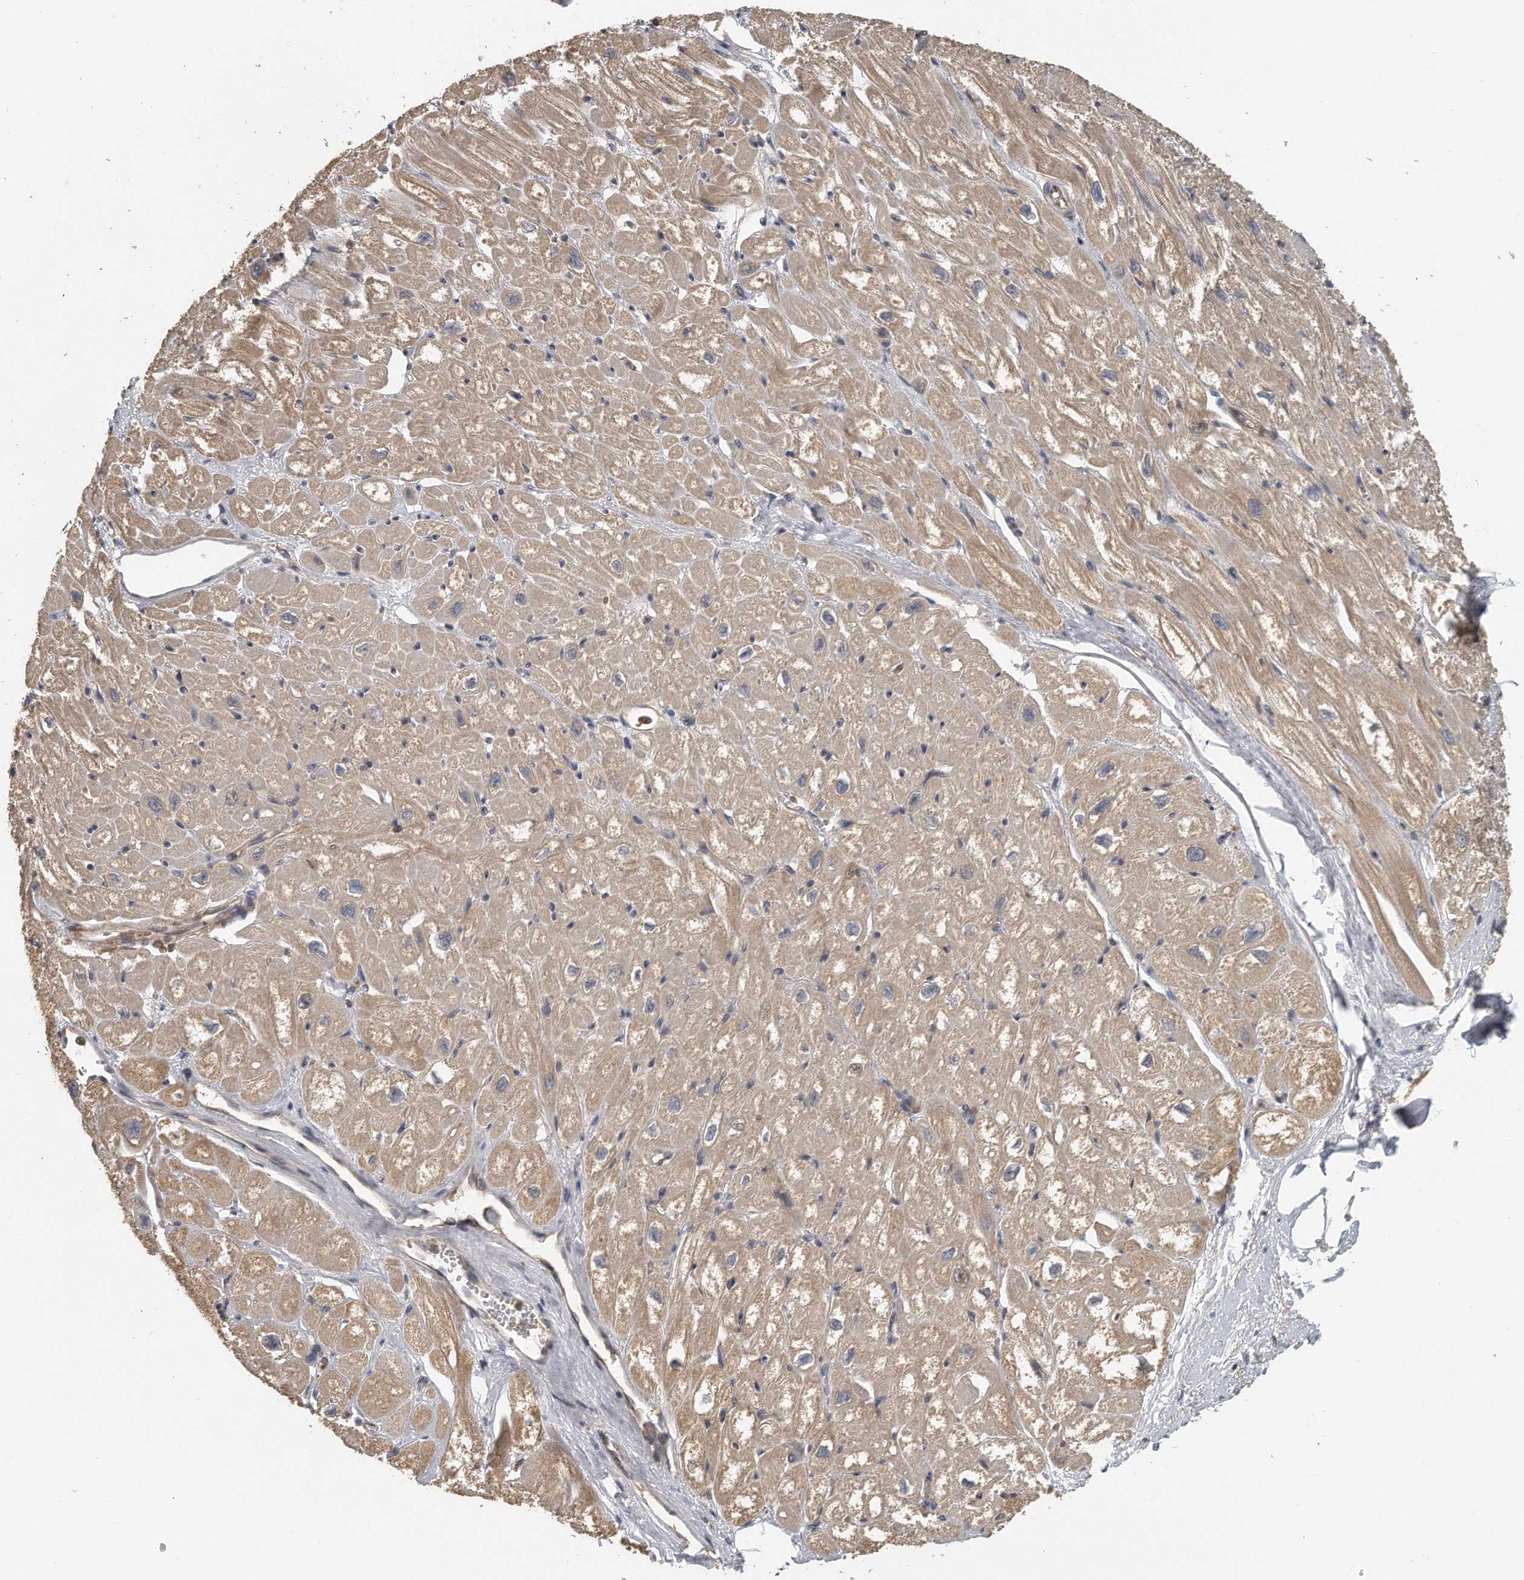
{"staining": {"intensity": "moderate", "quantity": "<25%", "location": "cytoplasmic/membranous"}, "tissue": "heart muscle", "cell_type": "Cardiomyocytes", "image_type": "normal", "snomed": [{"axis": "morphology", "description": "Normal tissue, NOS"}, {"axis": "topography", "description": "Heart"}], "caption": "A micrograph of human heart muscle stained for a protein demonstrates moderate cytoplasmic/membranous brown staining in cardiomyocytes.", "gene": "EIF3I", "patient": {"sex": "male", "age": 50}}